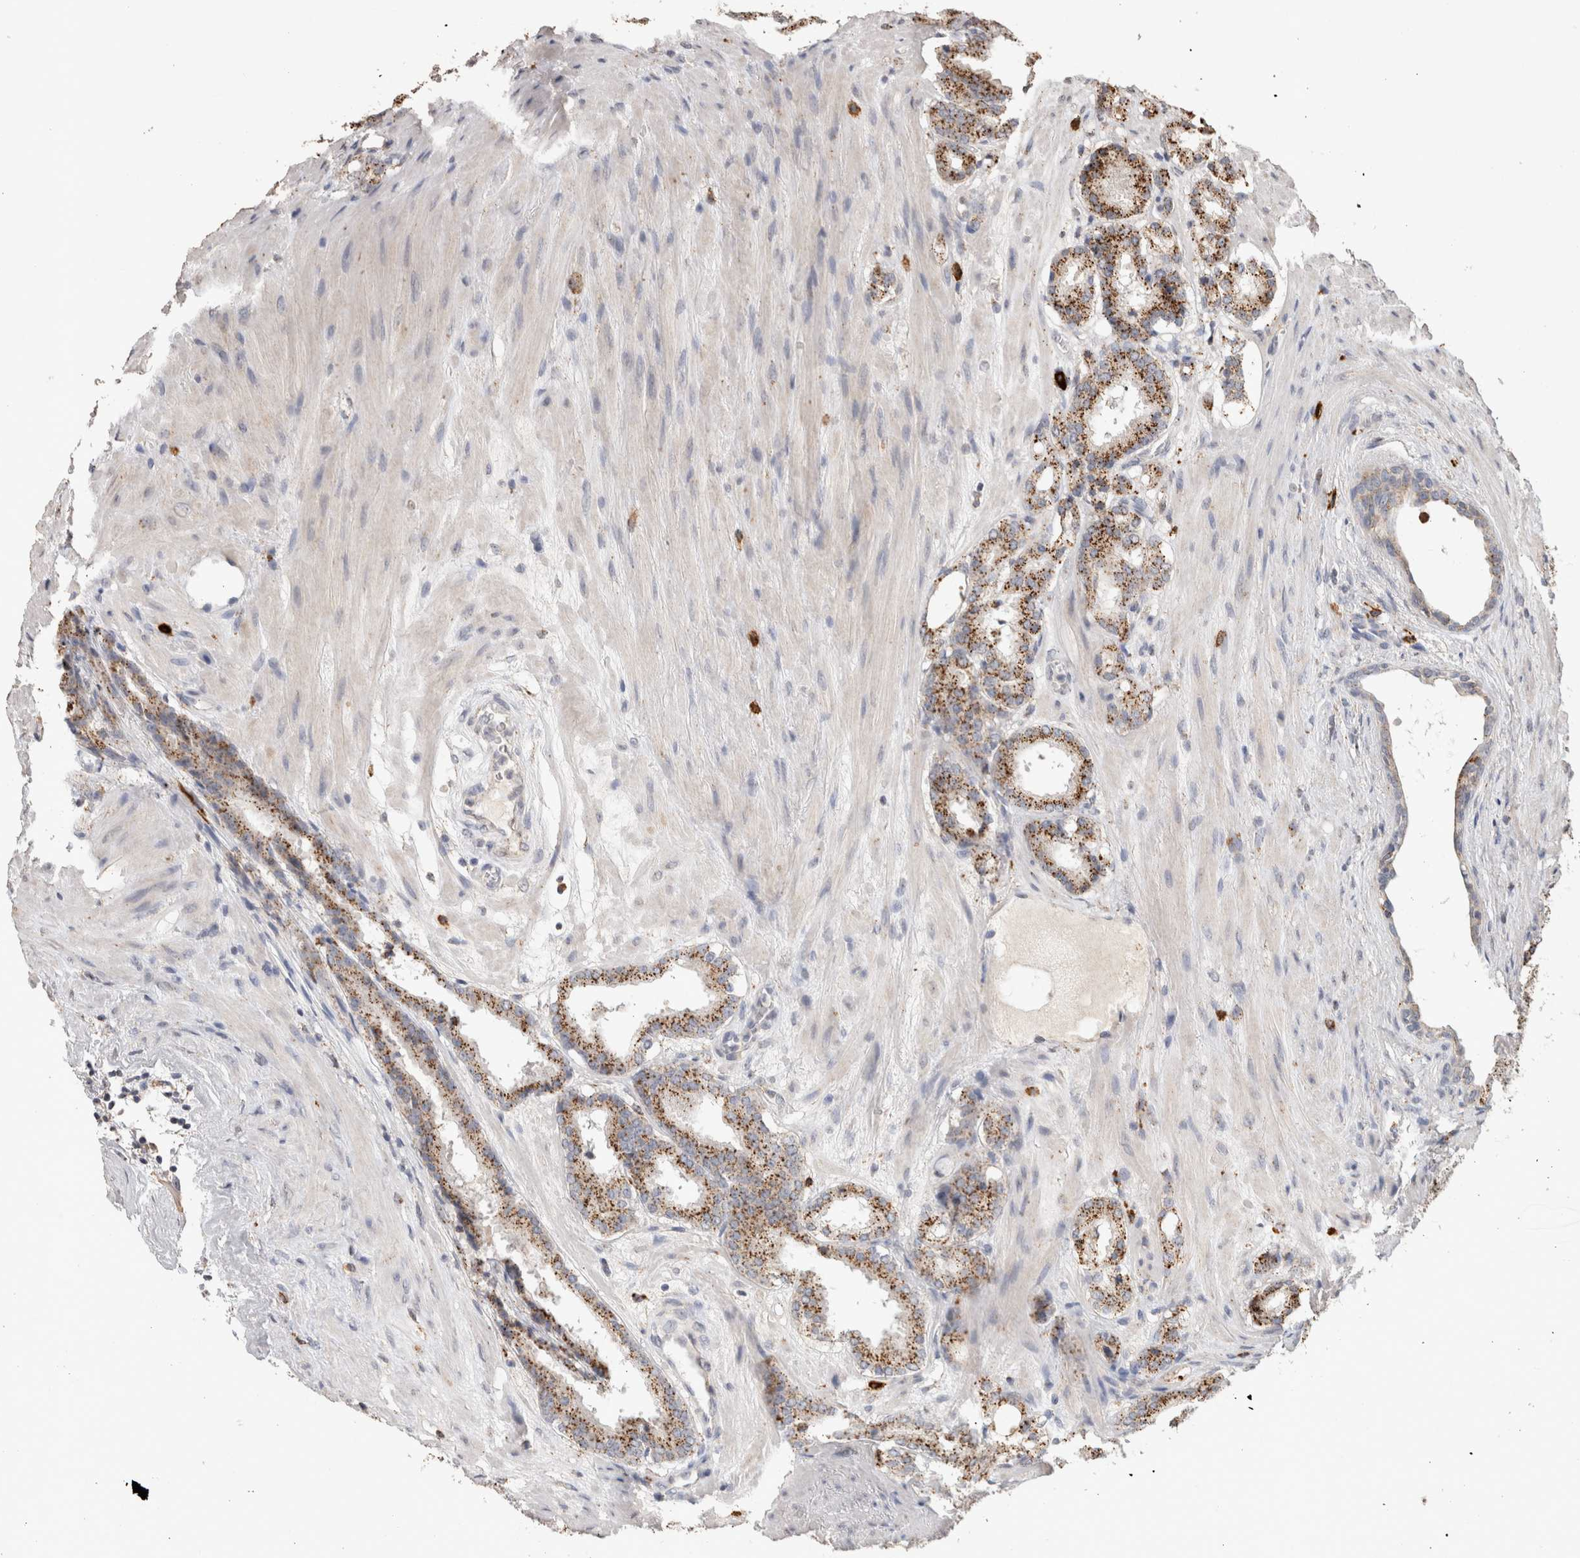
{"staining": {"intensity": "strong", "quantity": ">75%", "location": "cytoplasmic/membranous"}, "tissue": "prostate cancer", "cell_type": "Tumor cells", "image_type": "cancer", "snomed": [{"axis": "morphology", "description": "Adenocarcinoma, Low grade"}, {"axis": "topography", "description": "Prostate"}], "caption": "Adenocarcinoma (low-grade) (prostate) was stained to show a protein in brown. There is high levels of strong cytoplasmic/membranous staining in approximately >75% of tumor cells.", "gene": "ARSA", "patient": {"sex": "male", "age": 69}}